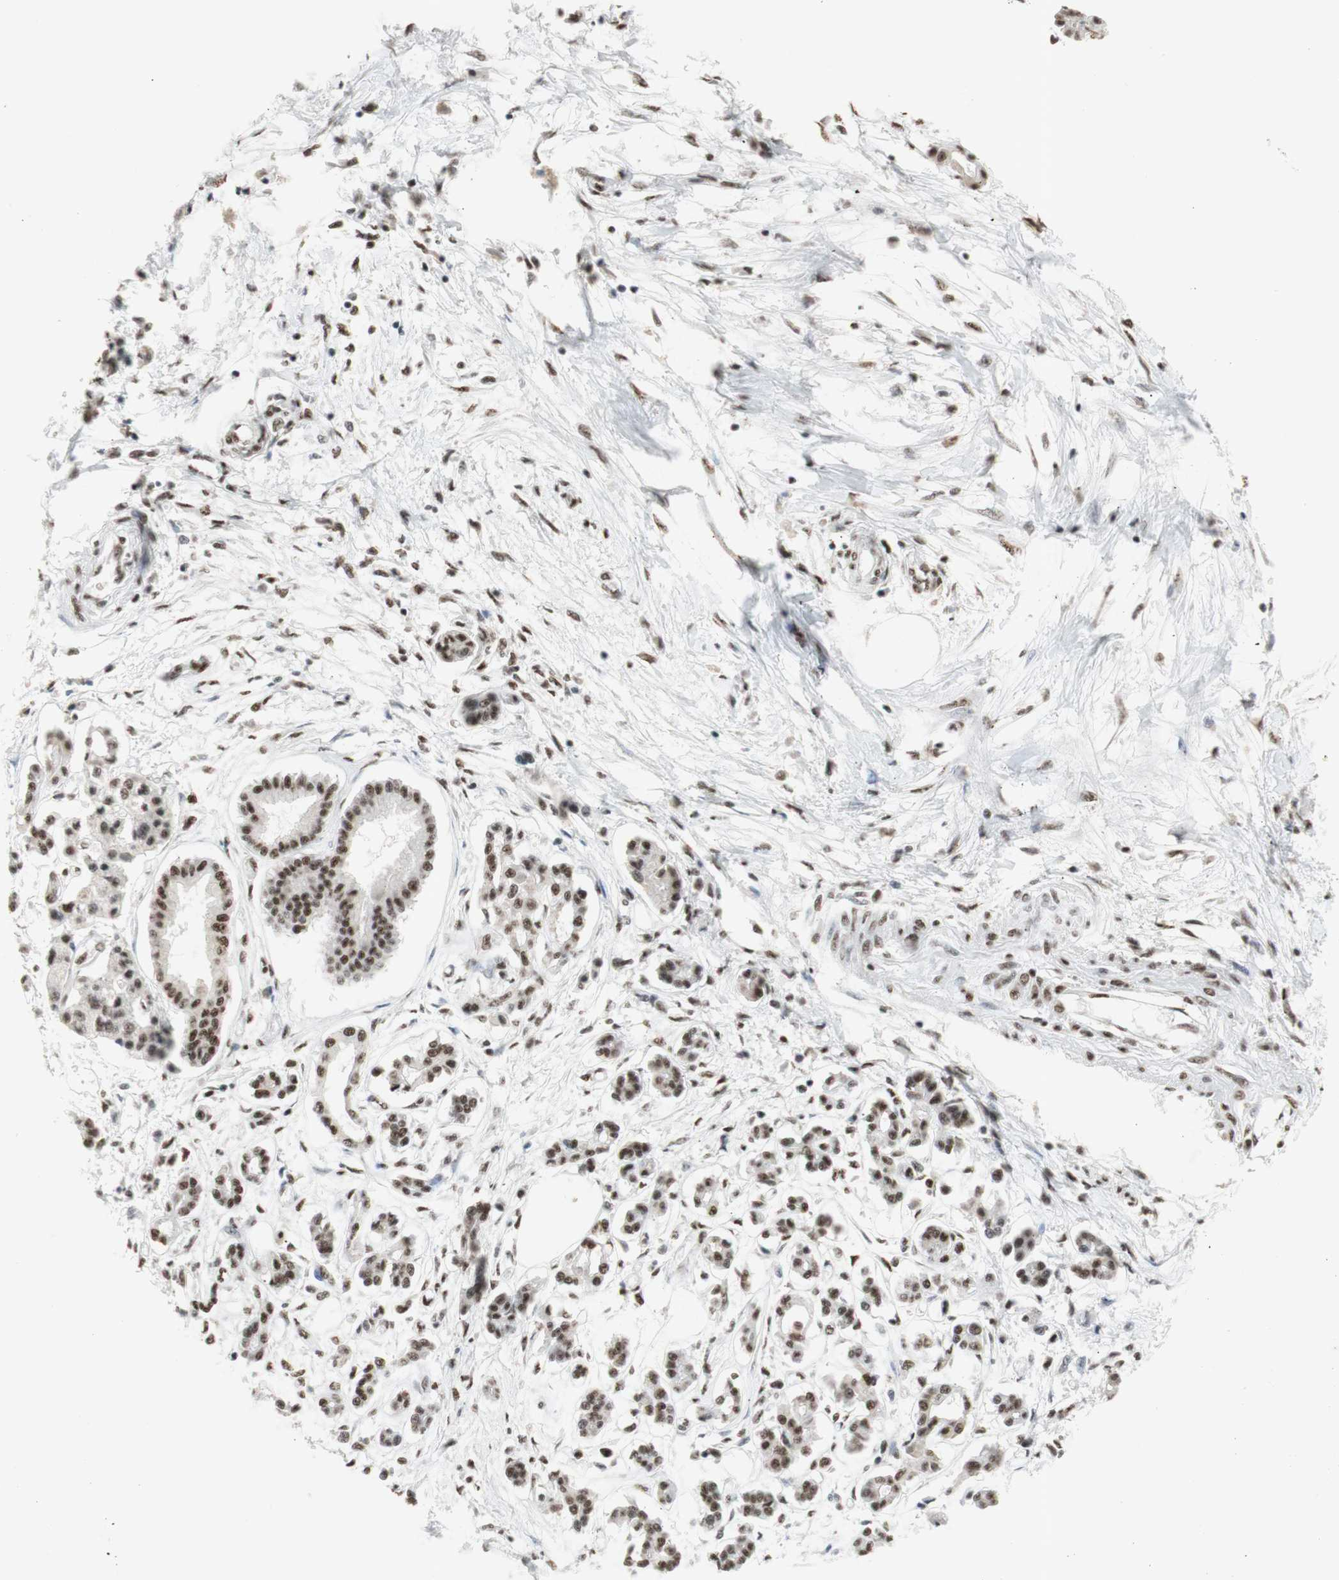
{"staining": {"intensity": "moderate", "quantity": ">75%", "location": "nuclear"}, "tissue": "pancreatic cancer", "cell_type": "Tumor cells", "image_type": "cancer", "snomed": [{"axis": "morphology", "description": "Adenocarcinoma, NOS"}, {"axis": "topography", "description": "Pancreas"}], "caption": "Immunohistochemical staining of human pancreatic cancer (adenocarcinoma) reveals medium levels of moderate nuclear staining in approximately >75% of tumor cells.", "gene": "SNRPB", "patient": {"sex": "male", "age": 56}}